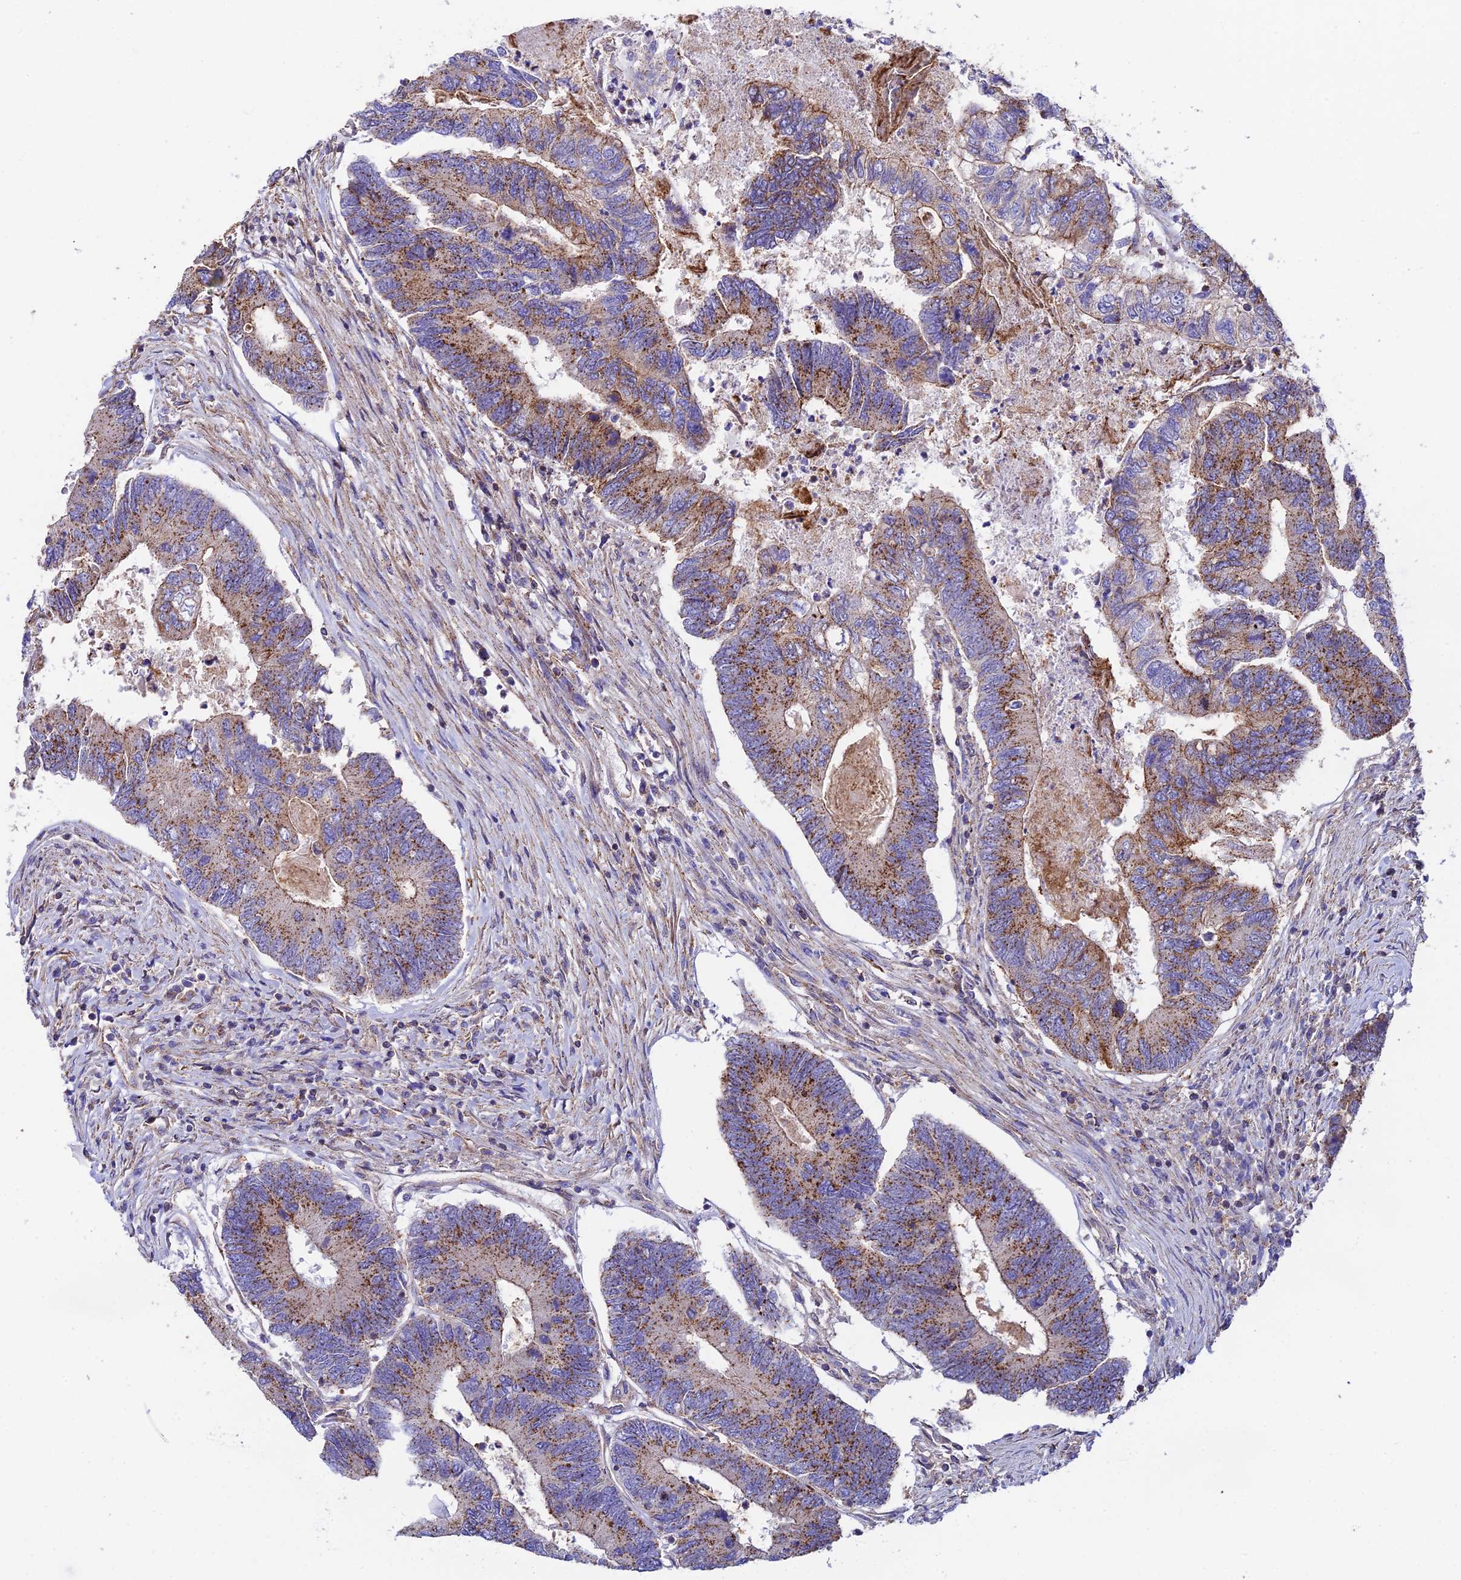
{"staining": {"intensity": "moderate", "quantity": ">75%", "location": "cytoplasmic/membranous"}, "tissue": "colorectal cancer", "cell_type": "Tumor cells", "image_type": "cancer", "snomed": [{"axis": "morphology", "description": "Adenocarcinoma, NOS"}, {"axis": "topography", "description": "Colon"}], "caption": "IHC of colorectal cancer shows medium levels of moderate cytoplasmic/membranous positivity in about >75% of tumor cells.", "gene": "QRFP", "patient": {"sex": "female", "age": 67}}